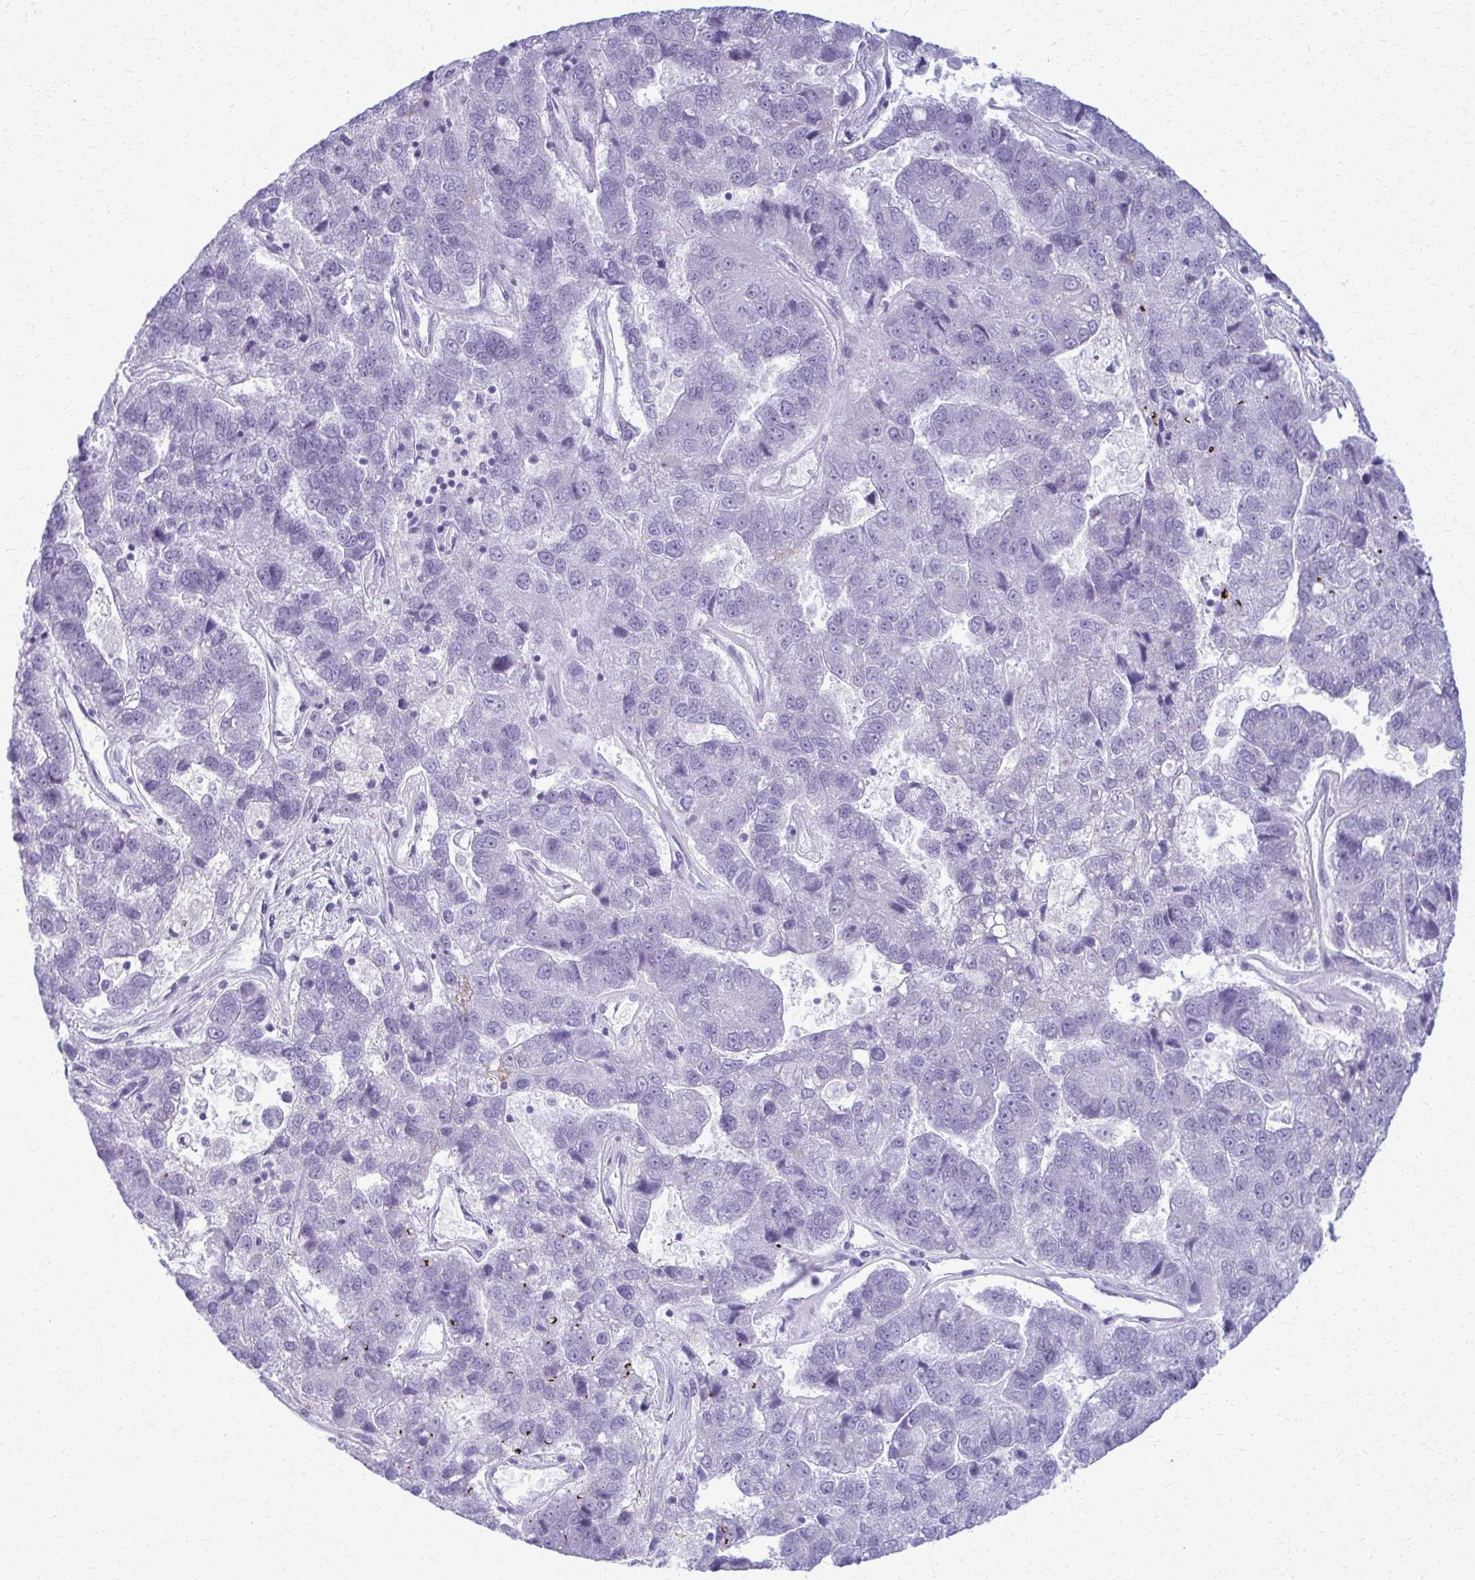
{"staining": {"intensity": "negative", "quantity": "none", "location": "none"}, "tissue": "pancreatic cancer", "cell_type": "Tumor cells", "image_type": "cancer", "snomed": [{"axis": "morphology", "description": "Adenocarcinoma, NOS"}, {"axis": "topography", "description": "Pancreas"}], "caption": "An immunohistochemistry (IHC) photomicrograph of adenocarcinoma (pancreatic) is shown. There is no staining in tumor cells of adenocarcinoma (pancreatic). (DAB immunohistochemistry, high magnification).", "gene": "ACSM2B", "patient": {"sex": "female", "age": 61}}